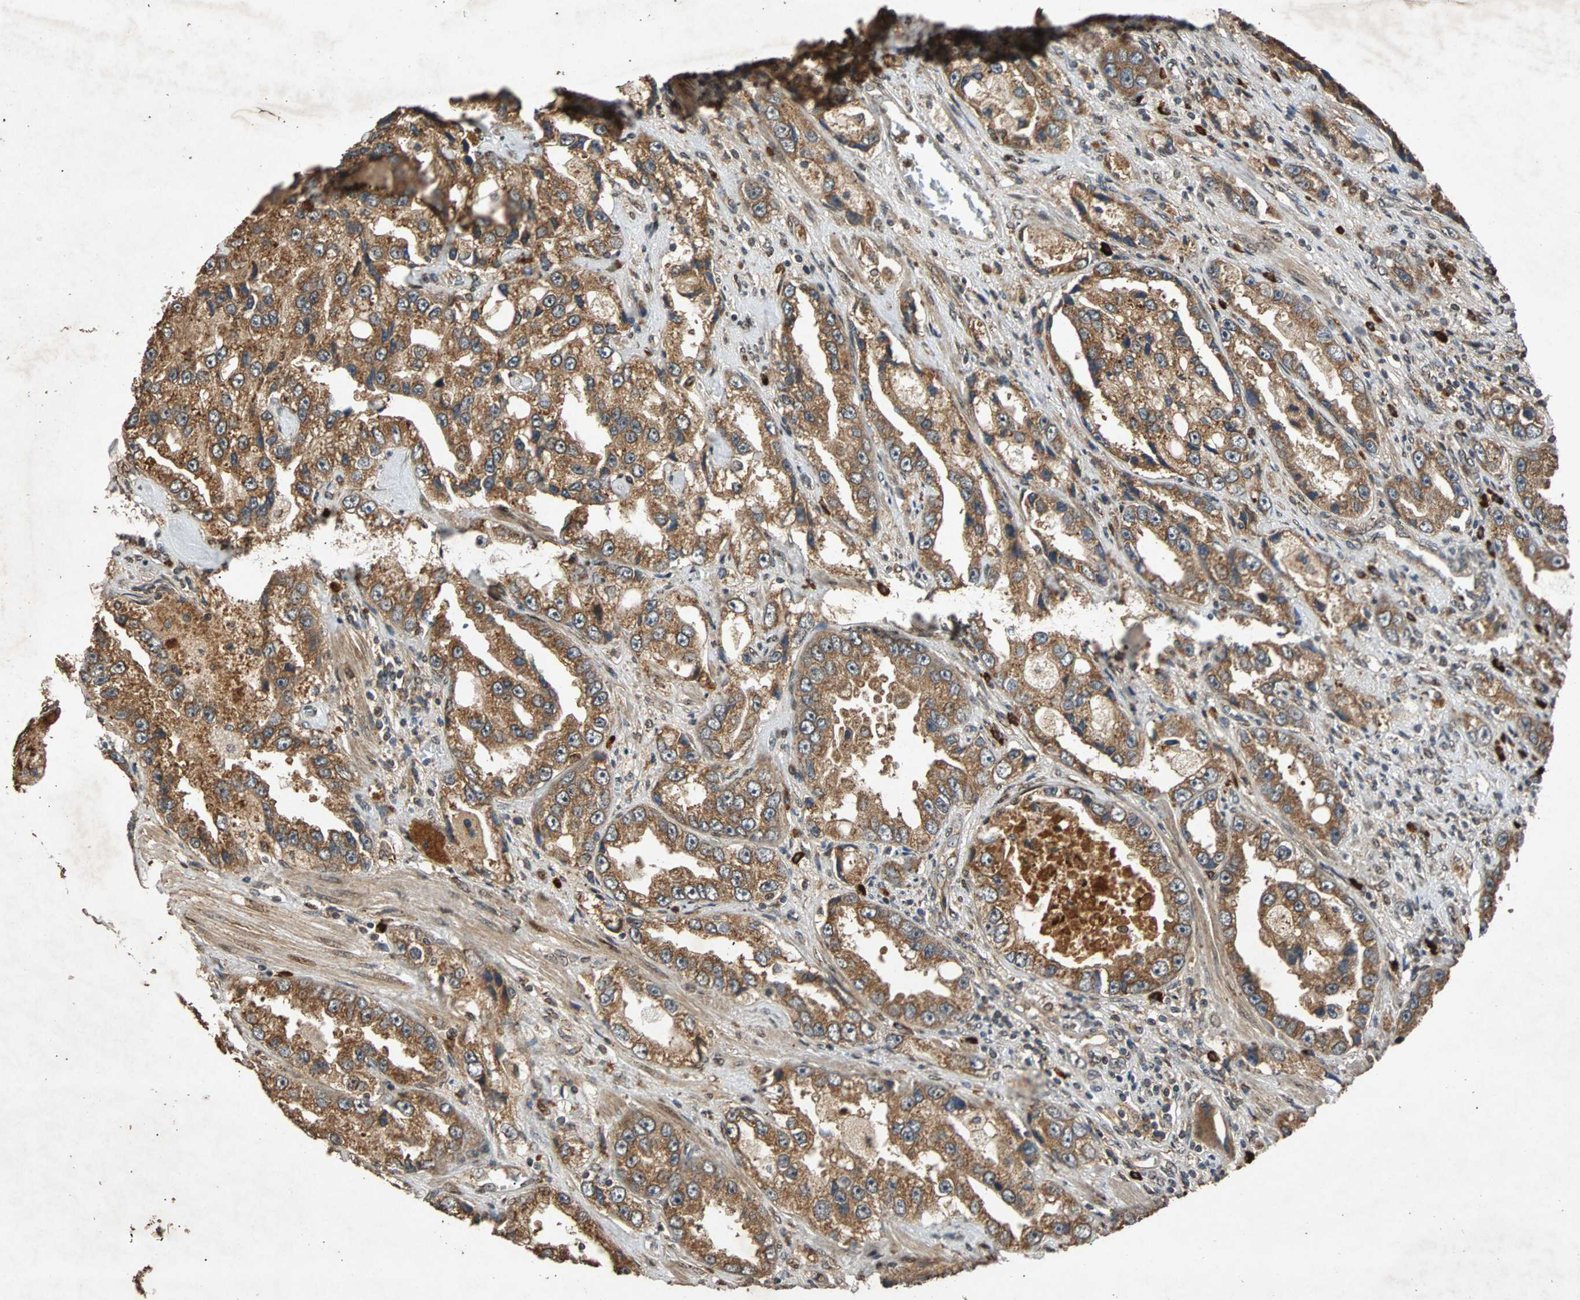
{"staining": {"intensity": "moderate", "quantity": ">75%", "location": "cytoplasmic/membranous"}, "tissue": "prostate cancer", "cell_type": "Tumor cells", "image_type": "cancer", "snomed": [{"axis": "morphology", "description": "Adenocarcinoma, High grade"}, {"axis": "topography", "description": "Prostate"}], "caption": "DAB immunohistochemical staining of prostate cancer (high-grade adenocarcinoma) exhibits moderate cytoplasmic/membranous protein staining in approximately >75% of tumor cells.", "gene": "USP31", "patient": {"sex": "male", "age": 63}}